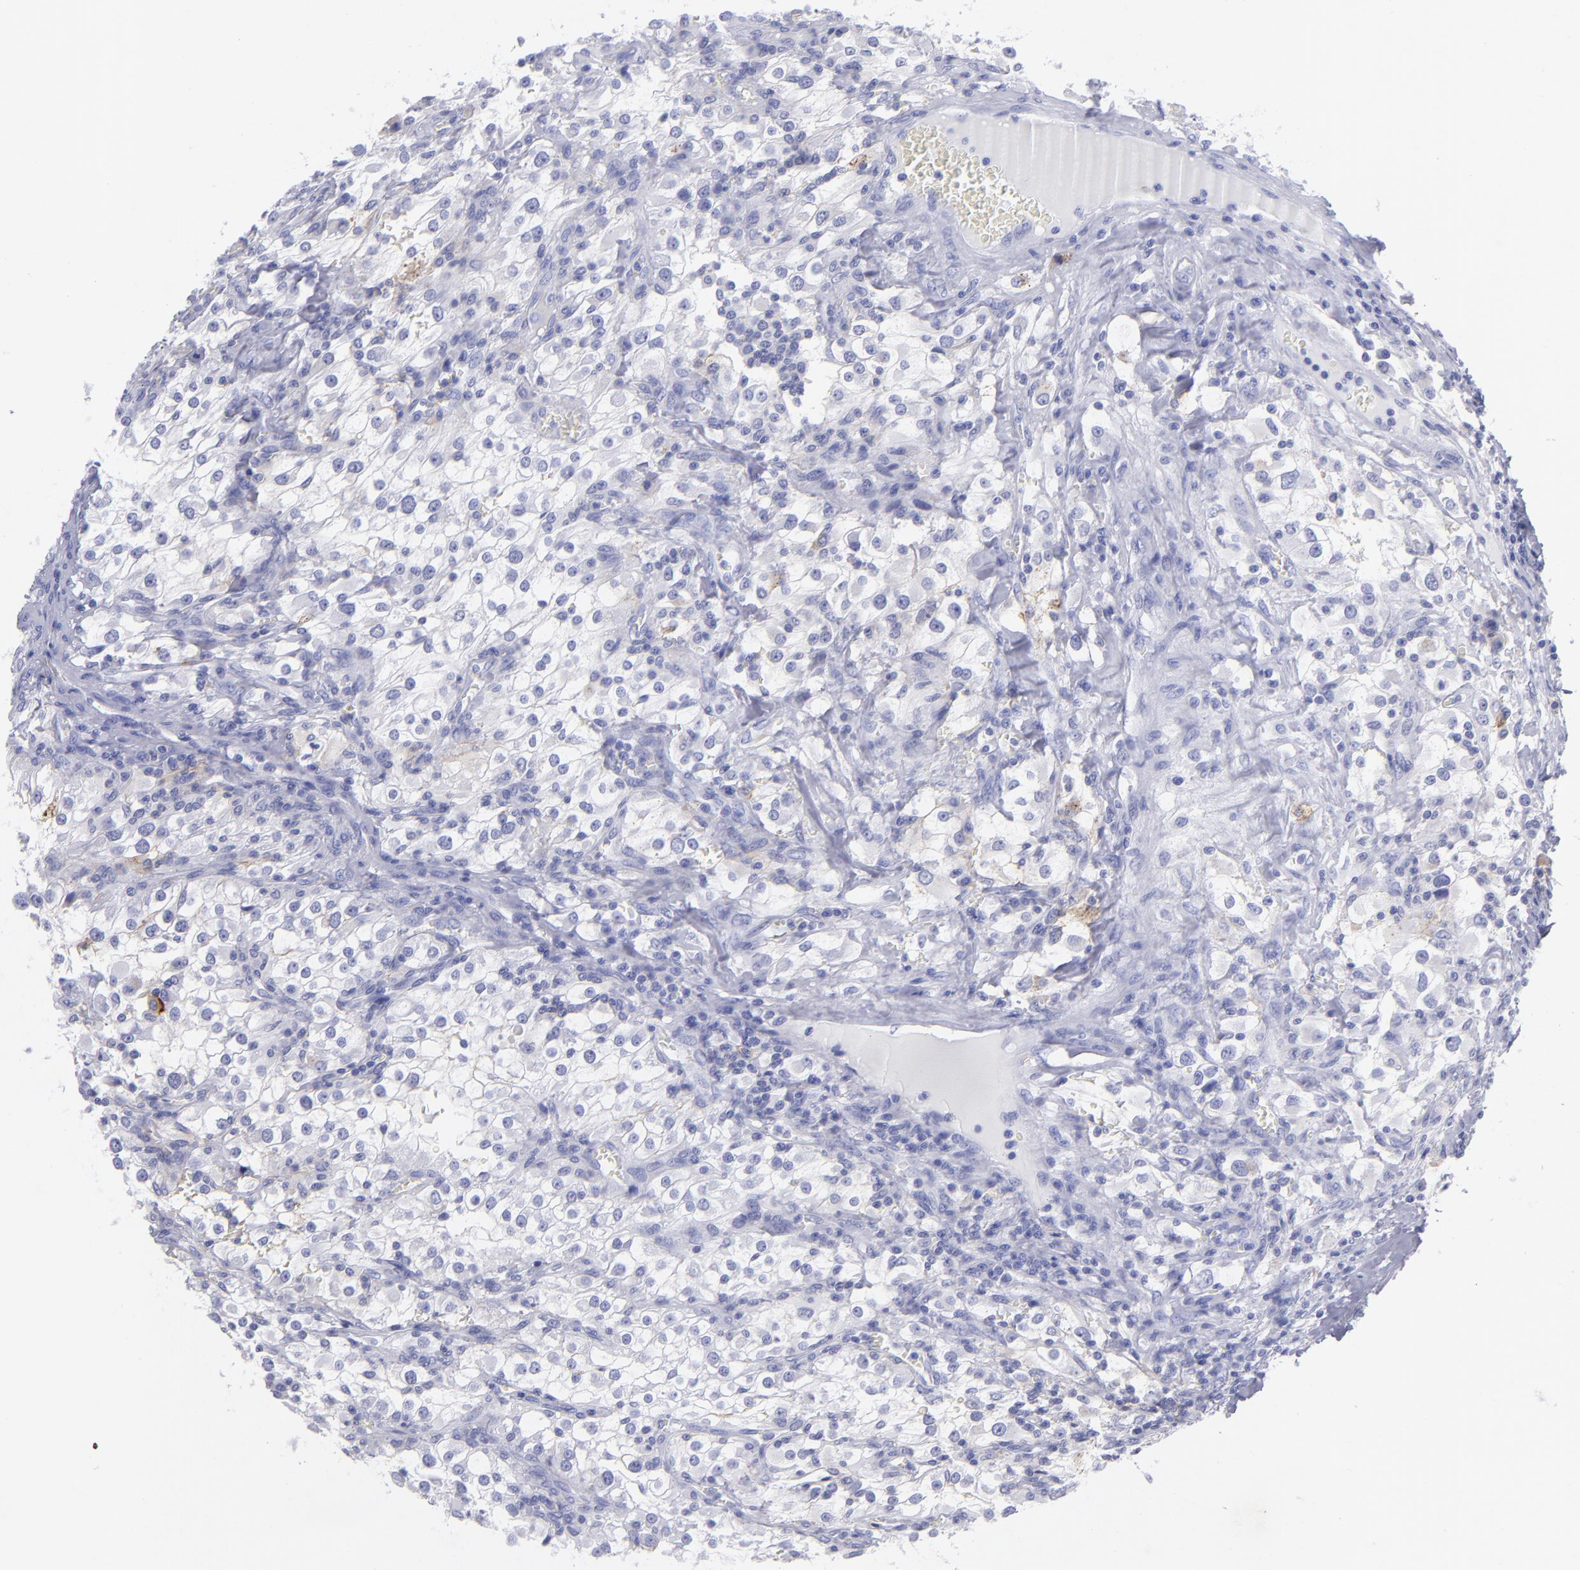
{"staining": {"intensity": "negative", "quantity": "none", "location": "none"}, "tissue": "renal cancer", "cell_type": "Tumor cells", "image_type": "cancer", "snomed": [{"axis": "morphology", "description": "Adenocarcinoma, NOS"}, {"axis": "topography", "description": "Kidney"}], "caption": "High magnification brightfield microscopy of renal adenocarcinoma stained with DAB (3,3'-diaminobenzidine) (brown) and counterstained with hematoxylin (blue): tumor cells show no significant positivity.", "gene": "CD82", "patient": {"sex": "female", "age": 52}}